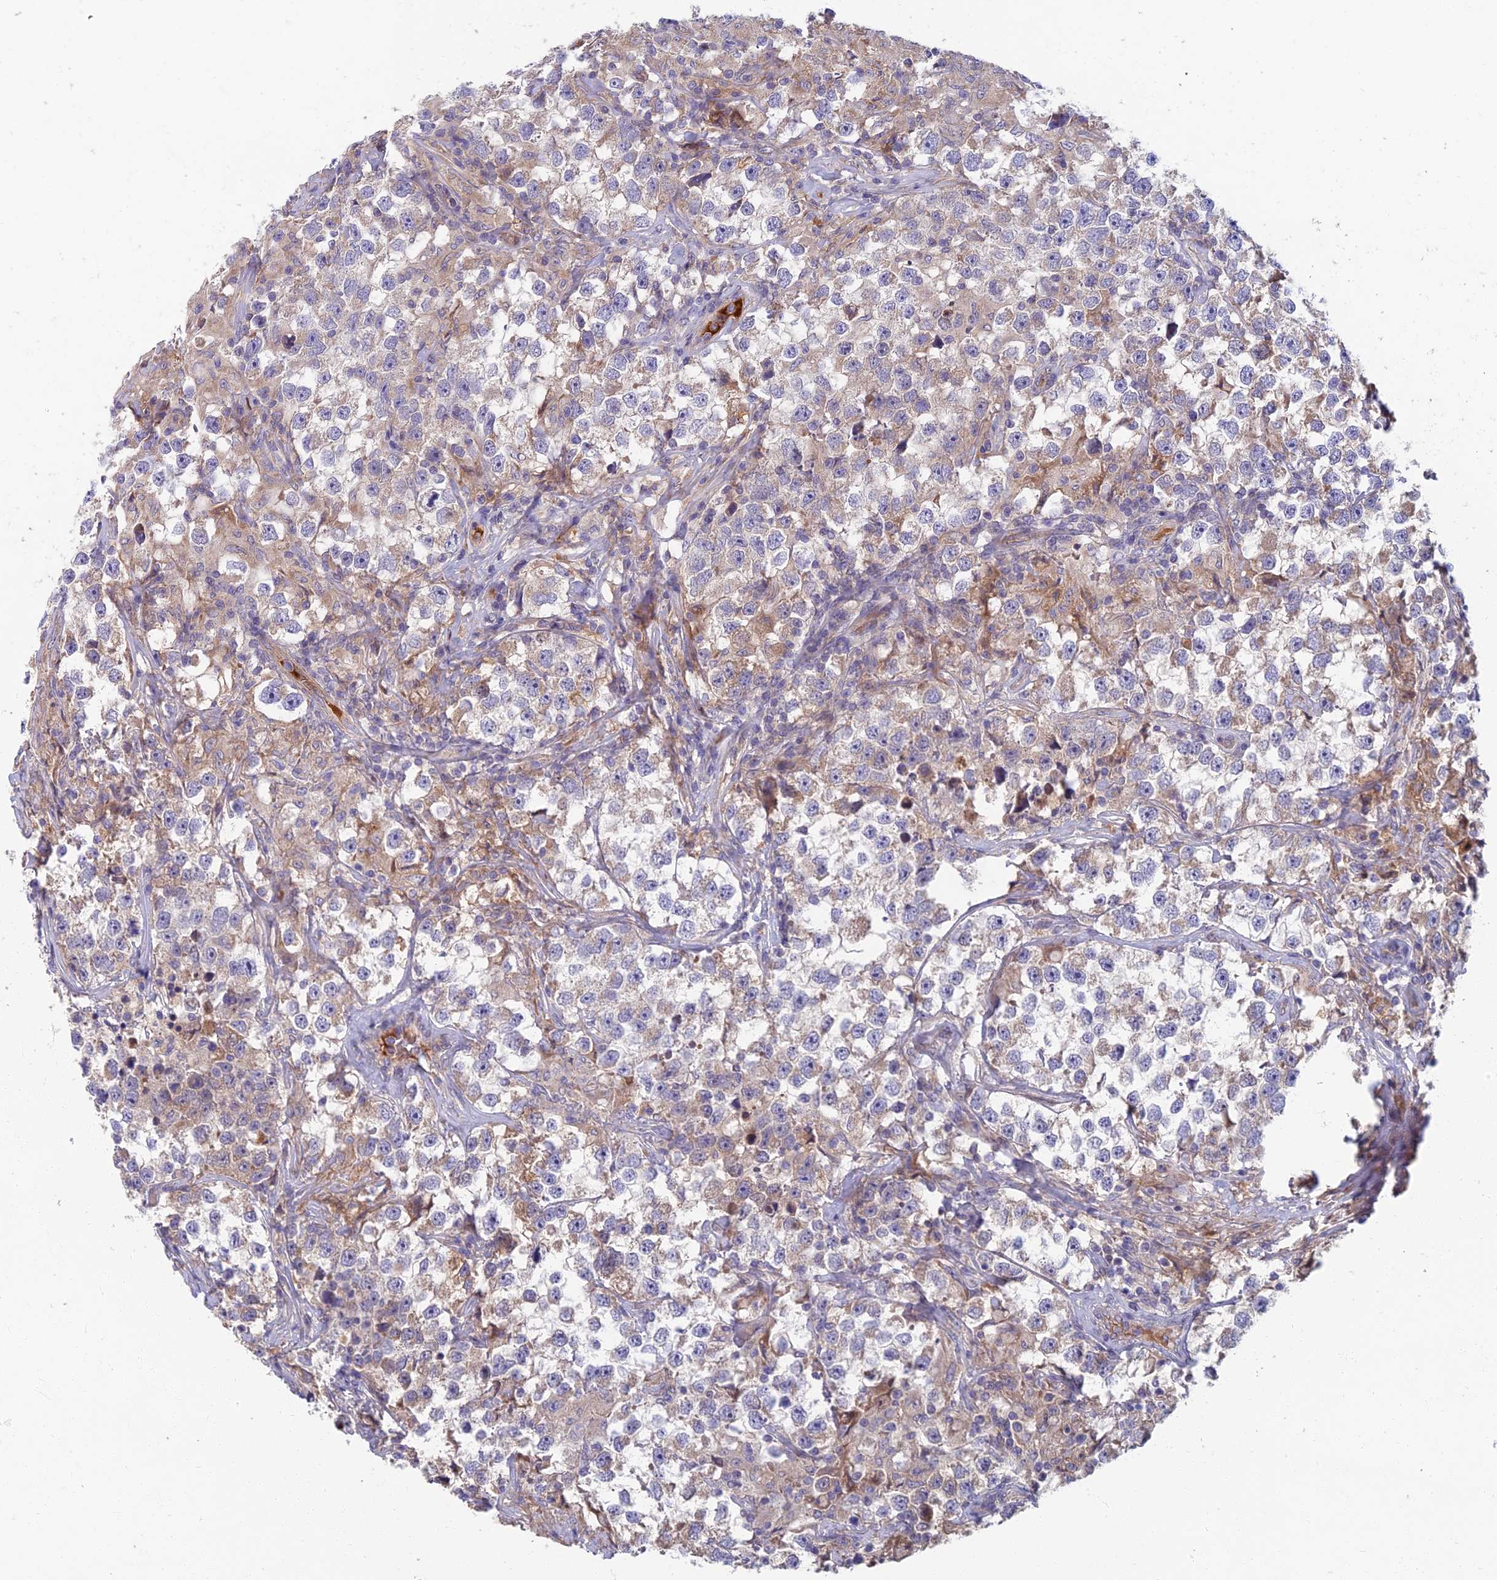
{"staining": {"intensity": "weak", "quantity": "25%-75%", "location": "cytoplasmic/membranous"}, "tissue": "testis cancer", "cell_type": "Tumor cells", "image_type": "cancer", "snomed": [{"axis": "morphology", "description": "Seminoma, NOS"}, {"axis": "topography", "description": "Testis"}], "caption": "Tumor cells demonstrate low levels of weak cytoplasmic/membranous expression in approximately 25%-75% of cells in testis seminoma.", "gene": "SOGA1", "patient": {"sex": "male", "age": 46}}